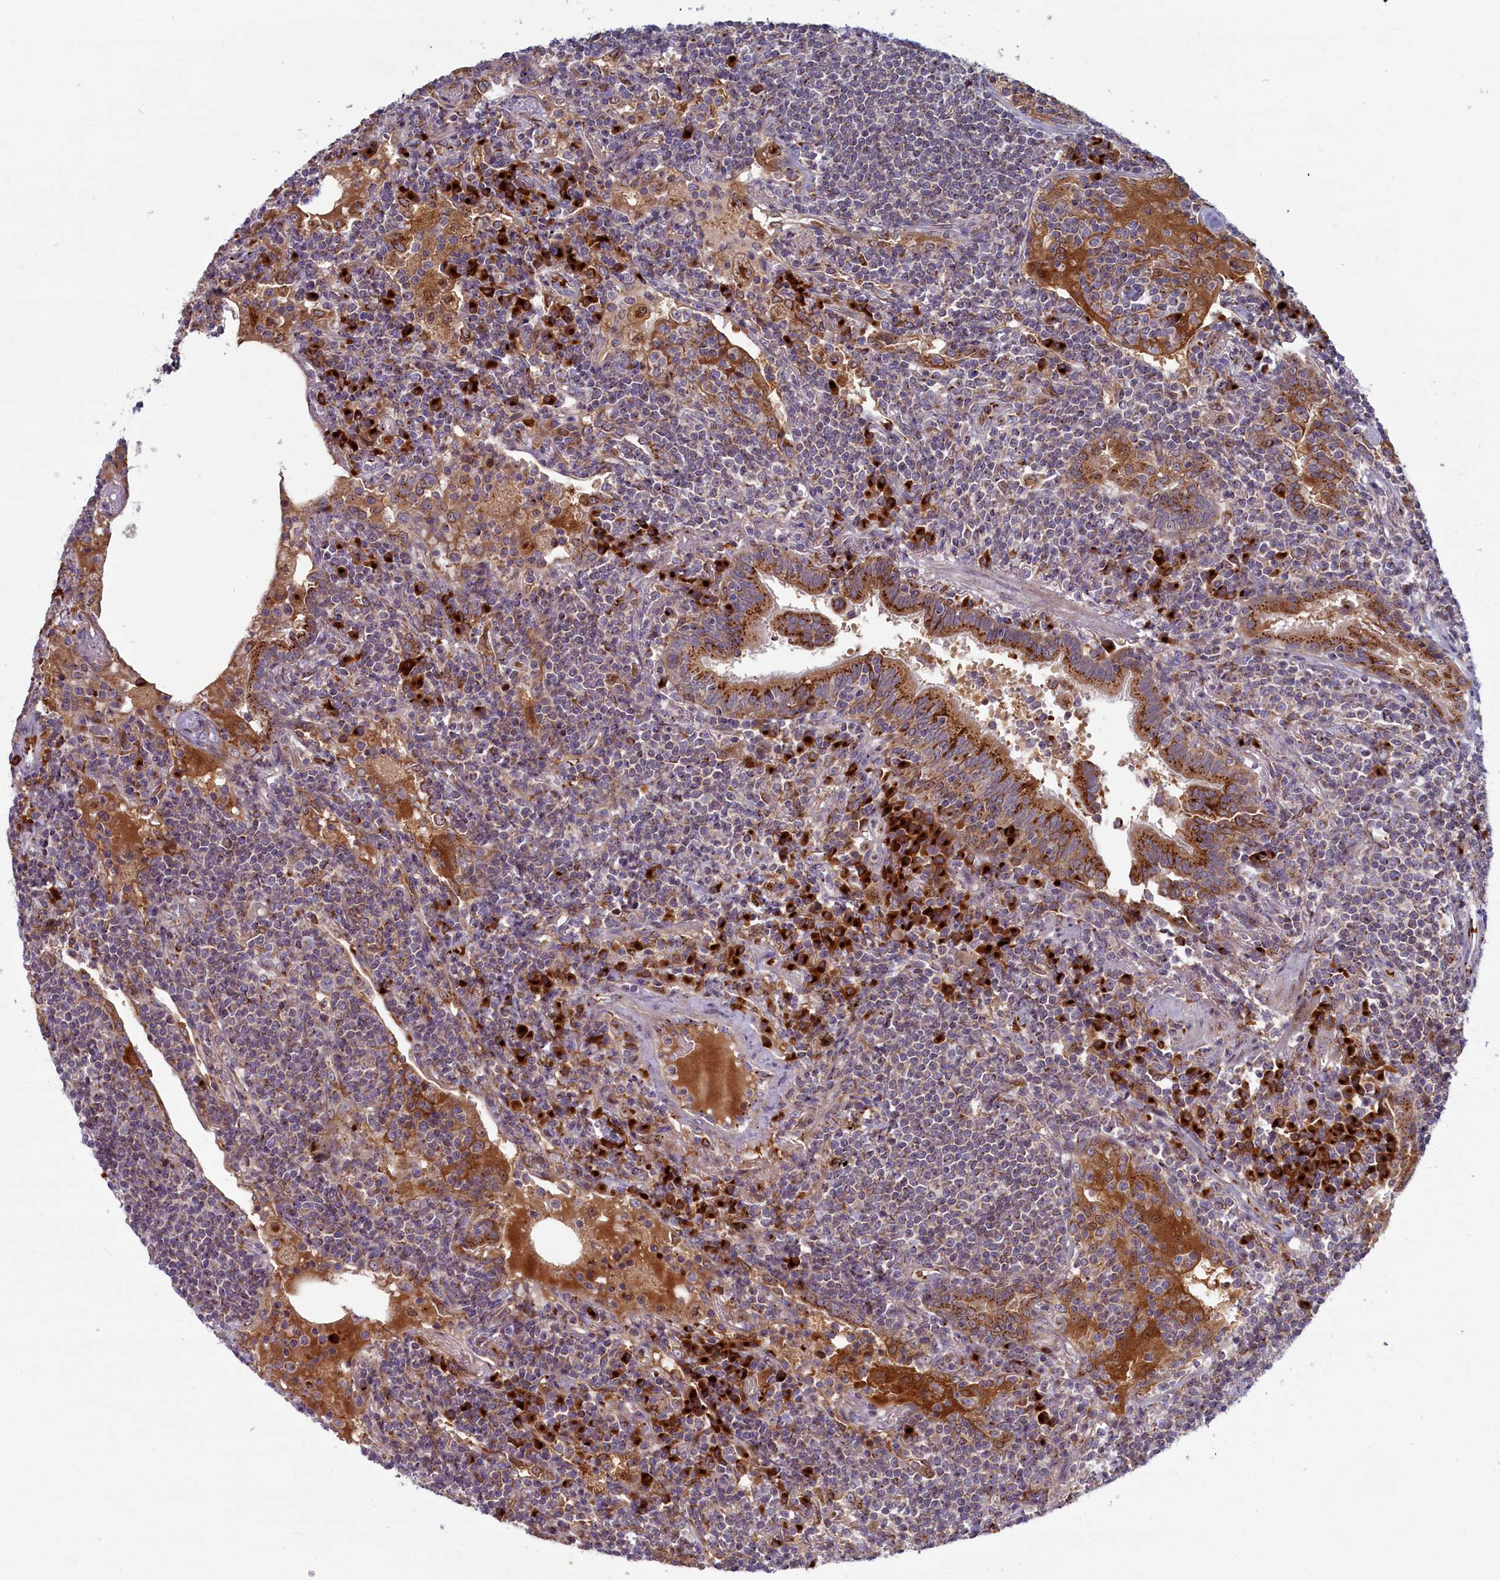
{"staining": {"intensity": "weak", "quantity": "25%-75%", "location": "cytoplasmic/membranous"}, "tissue": "lymphoma", "cell_type": "Tumor cells", "image_type": "cancer", "snomed": [{"axis": "morphology", "description": "Malignant lymphoma, non-Hodgkin's type, Low grade"}, {"axis": "topography", "description": "Lung"}], "caption": "Brown immunohistochemical staining in lymphoma demonstrates weak cytoplasmic/membranous expression in approximately 25%-75% of tumor cells.", "gene": "BLVRB", "patient": {"sex": "female", "age": 71}}